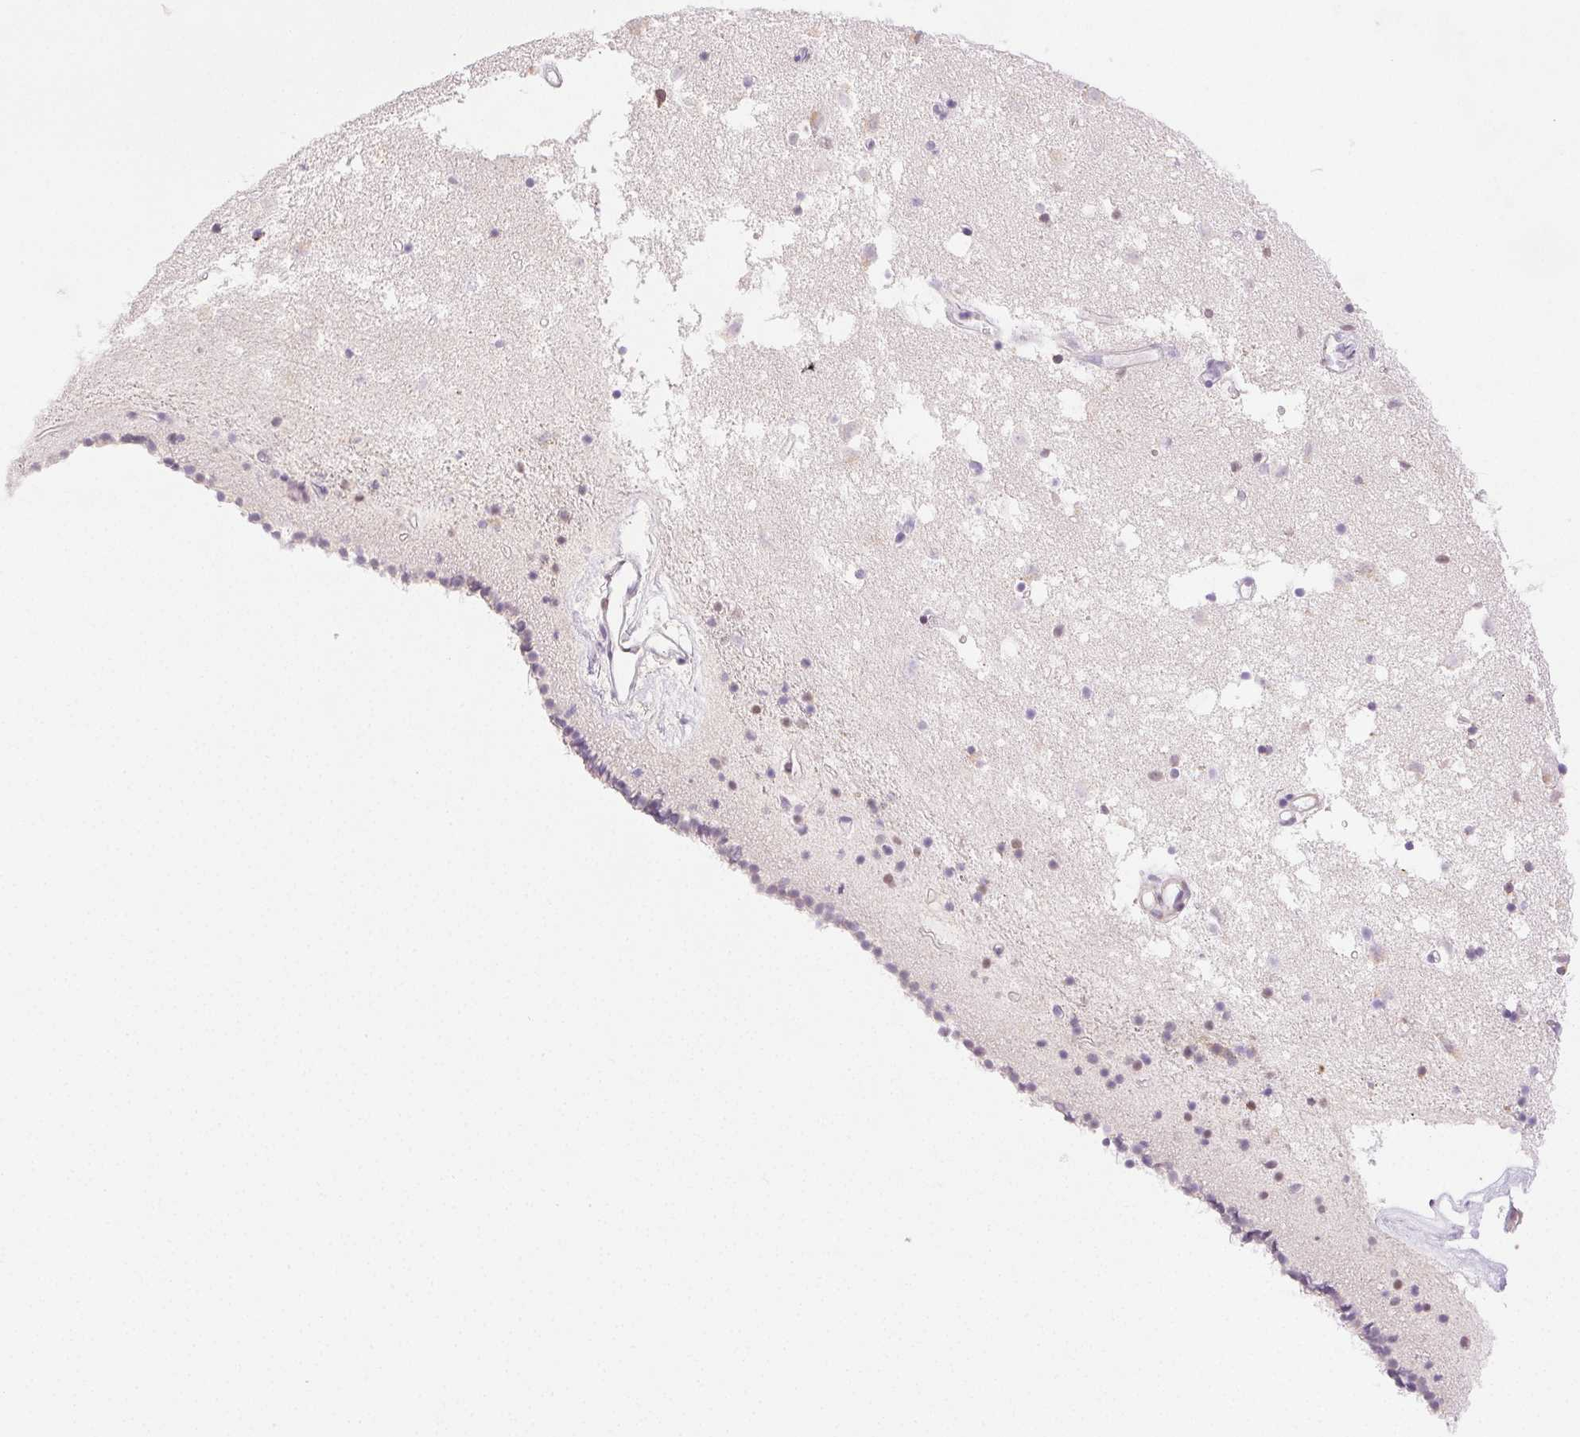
{"staining": {"intensity": "moderate", "quantity": "<25%", "location": "cytoplasmic/membranous,nuclear"}, "tissue": "caudate", "cell_type": "Glial cells", "image_type": "normal", "snomed": [{"axis": "morphology", "description": "Normal tissue, NOS"}, {"axis": "topography", "description": "Lateral ventricle wall"}], "caption": "Moderate cytoplasmic/membranous,nuclear staining for a protein is identified in about <25% of glial cells of benign caudate using immunohistochemistry (IHC).", "gene": "EMX2", "patient": {"sex": "female", "age": 71}}